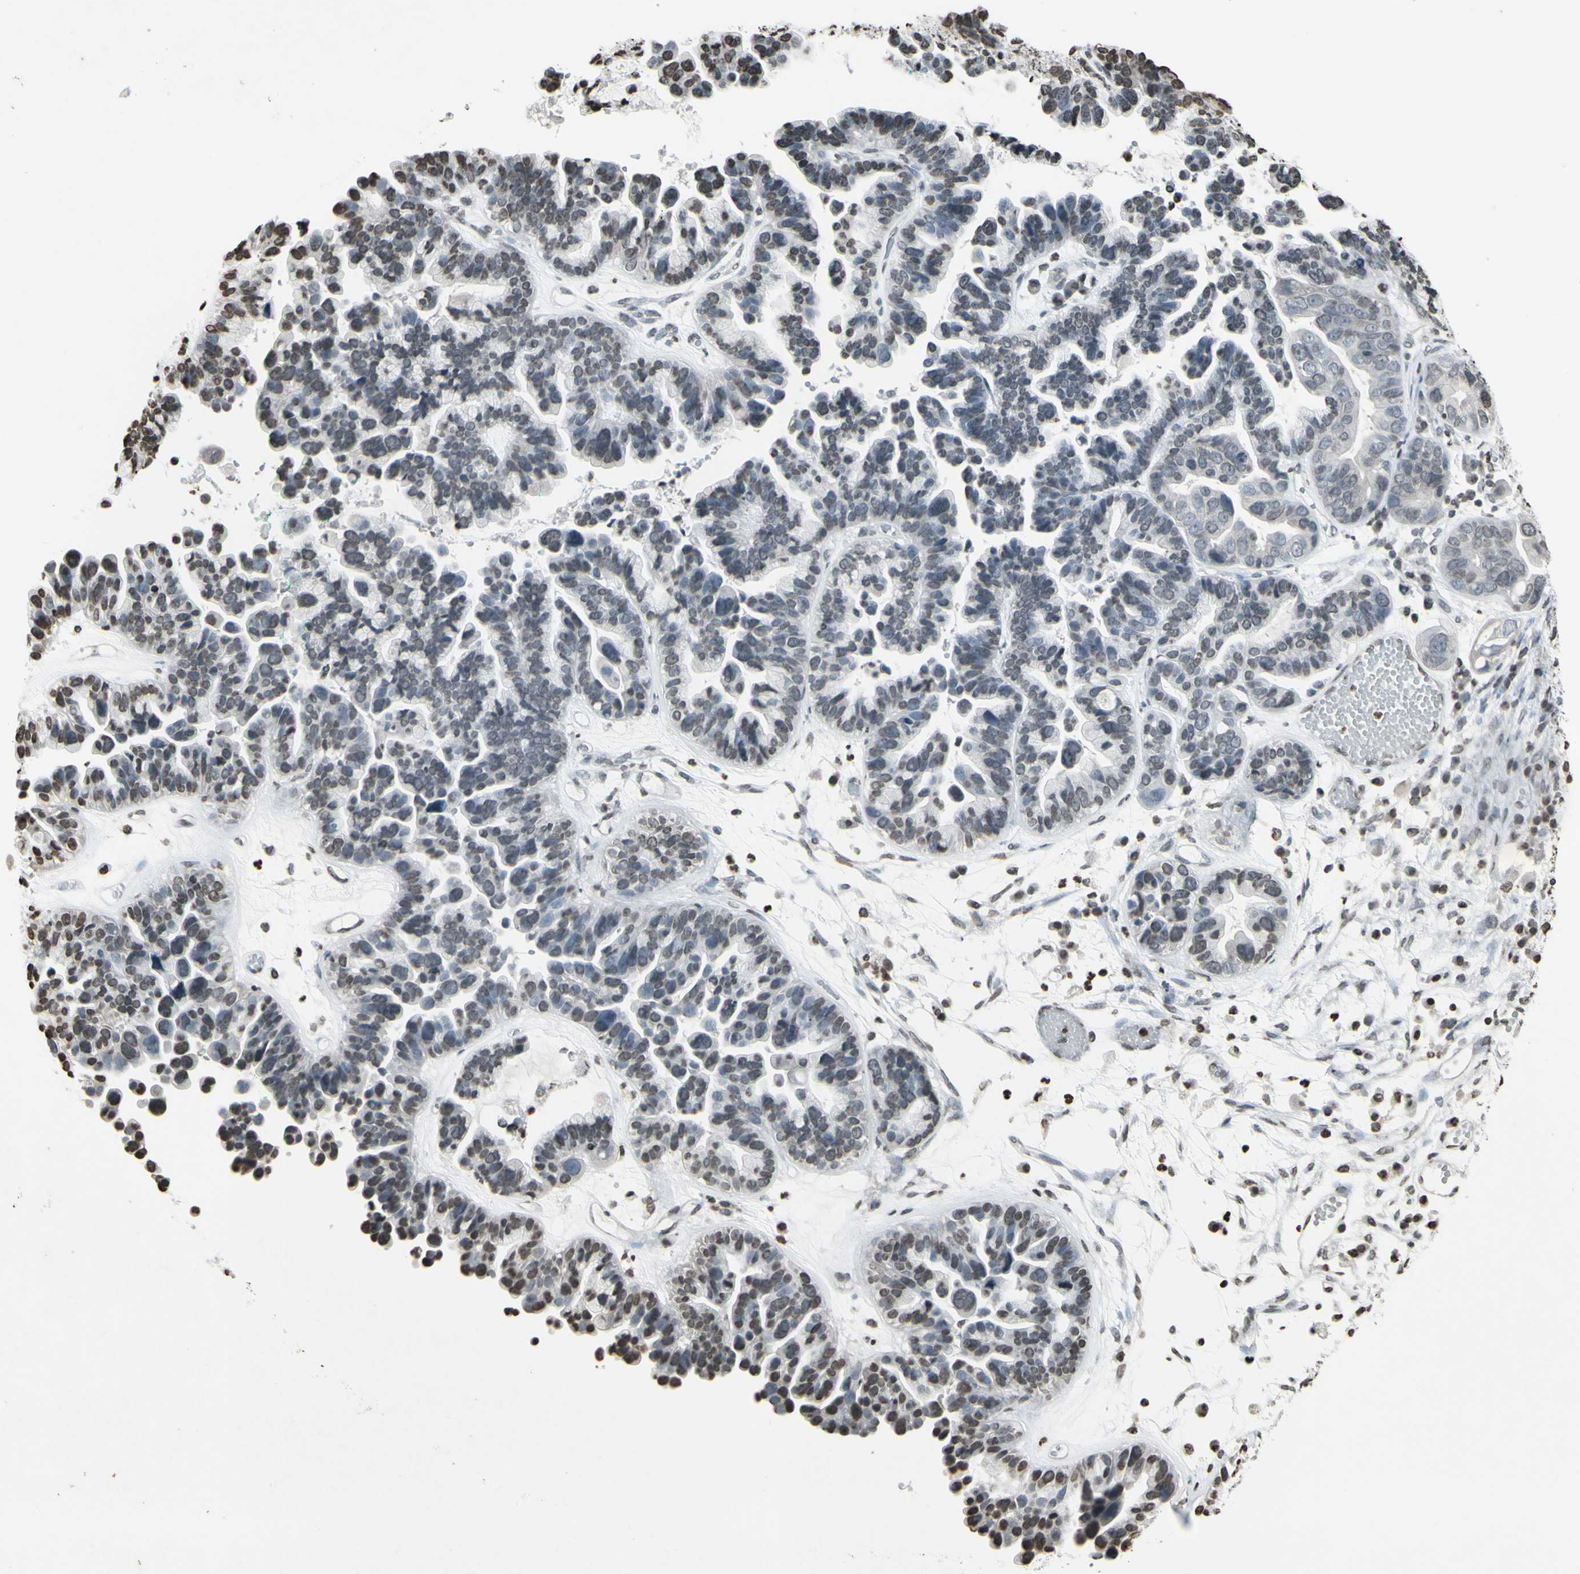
{"staining": {"intensity": "negative", "quantity": "none", "location": "none"}, "tissue": "ovarian cancer", "cell_type": "Tumor cells", "image_type": "cancer", "snomed": [{"axis": "morphology", "description": "Cystadenocarcinoma, serous, NOS"}, {"axis": "topography", "description": "Ovary"}], "caption": "High magnification brightfield microscopy of ovarian serous cystadenocarcinoma stained with DAB (brown) and counterstained with hematoxylin (blue): tumor cells show no significant staining. (Stains: DAB immunohistochemistry (IHC) with hematoxylin counter stain, Microscopy: brightfield microscopy at high magnification).", "gene": "CD79B", "patient": {"sex": "female", "age": 56}}